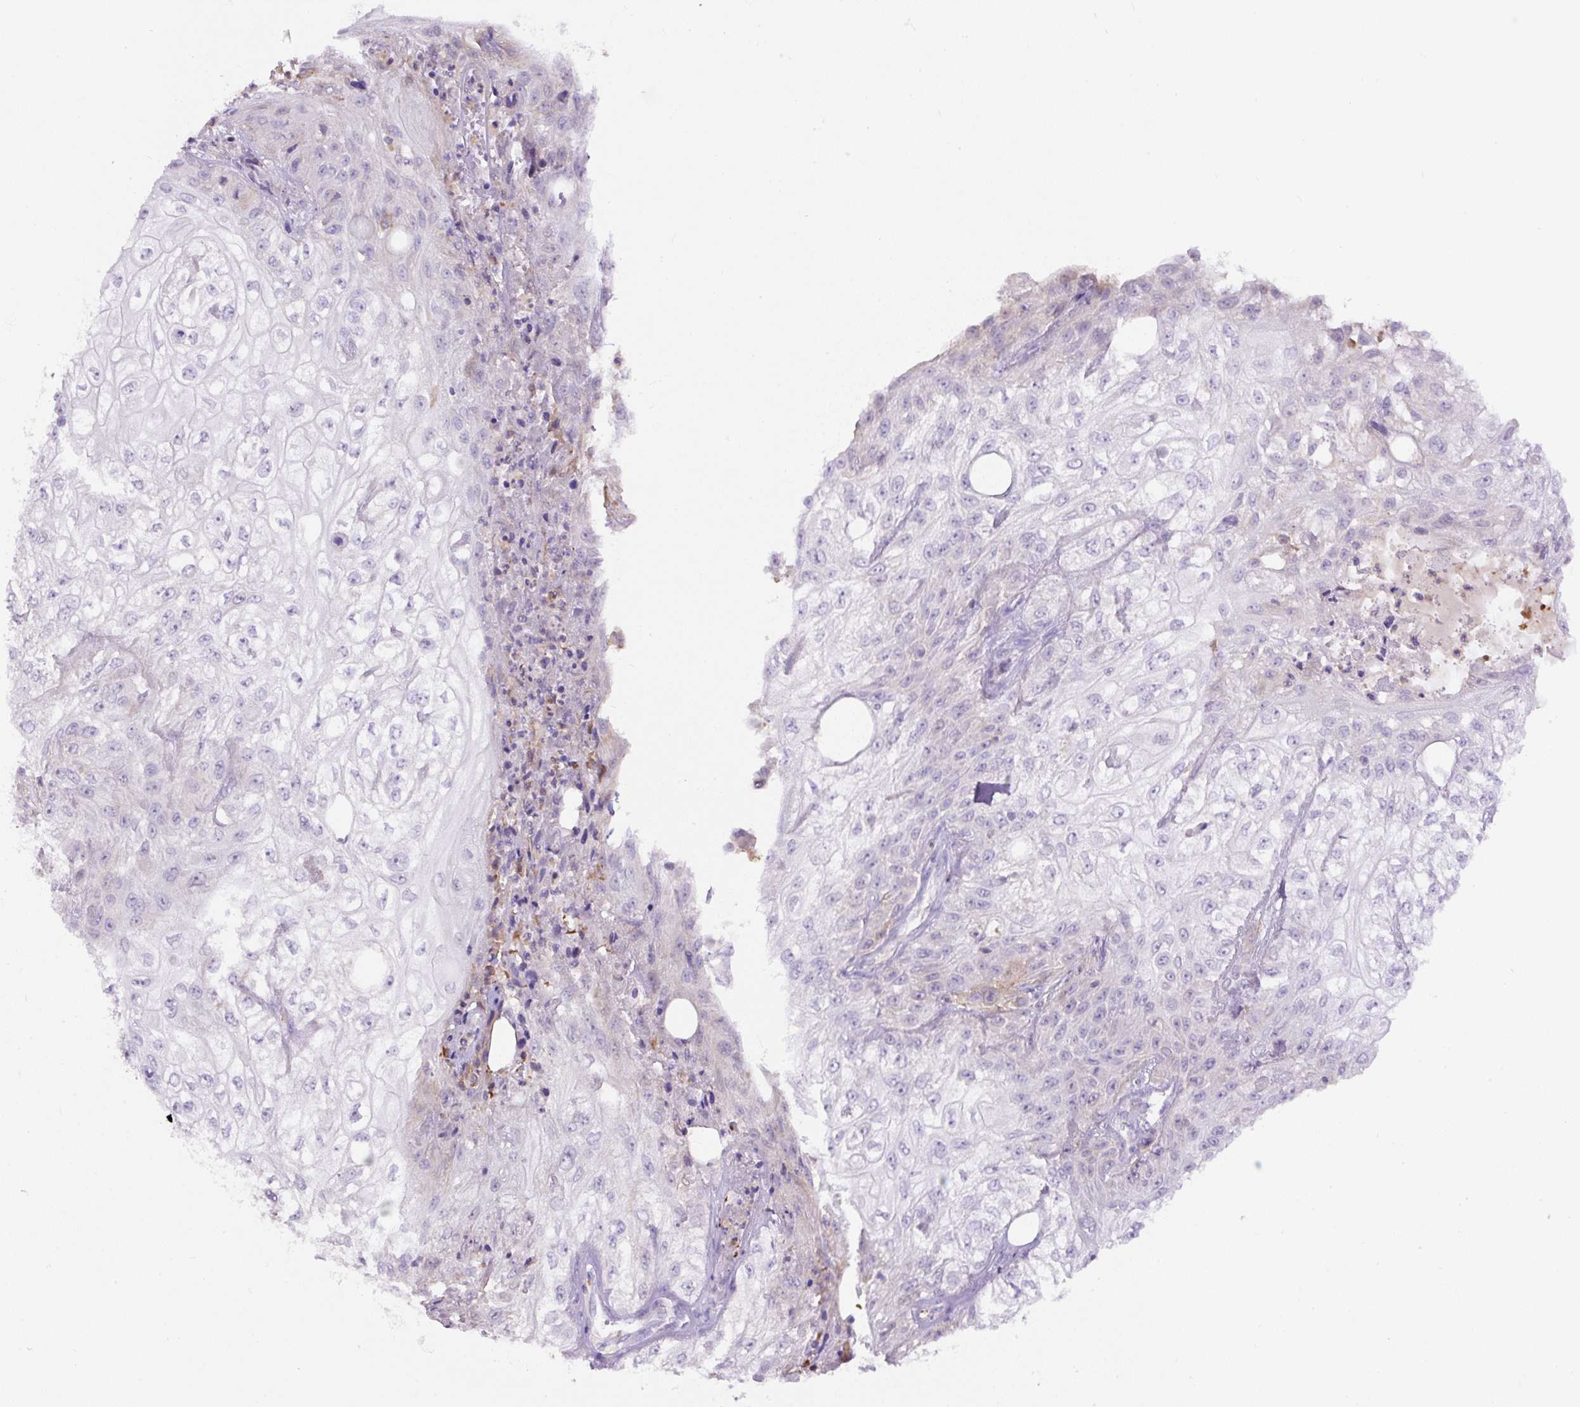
{"staining": {"intensity": "negative", "quantity": "none", "location": "none"}, "tissue": "skin cancer", "cell_type": "Tumor cells", "image_type": "cancer", "snomed": [{"axis": "morphology", "description": "Squamous cell carcinoma, NOS"}, {"axis": "morphology", "description": "Squamous cell carcinoma, metastatic, NOS"}, {"axis": "topography", "description": "Skin"}, {"axis": "topography", "description": "Lymph node"}], "caption": "This is an immunohistochemistry (IHC) micrograph of human skin cancer. There is no expression in tumor cells.", "gene": "B3GALT5", "patient": {"sex": "male", "age": 75}}